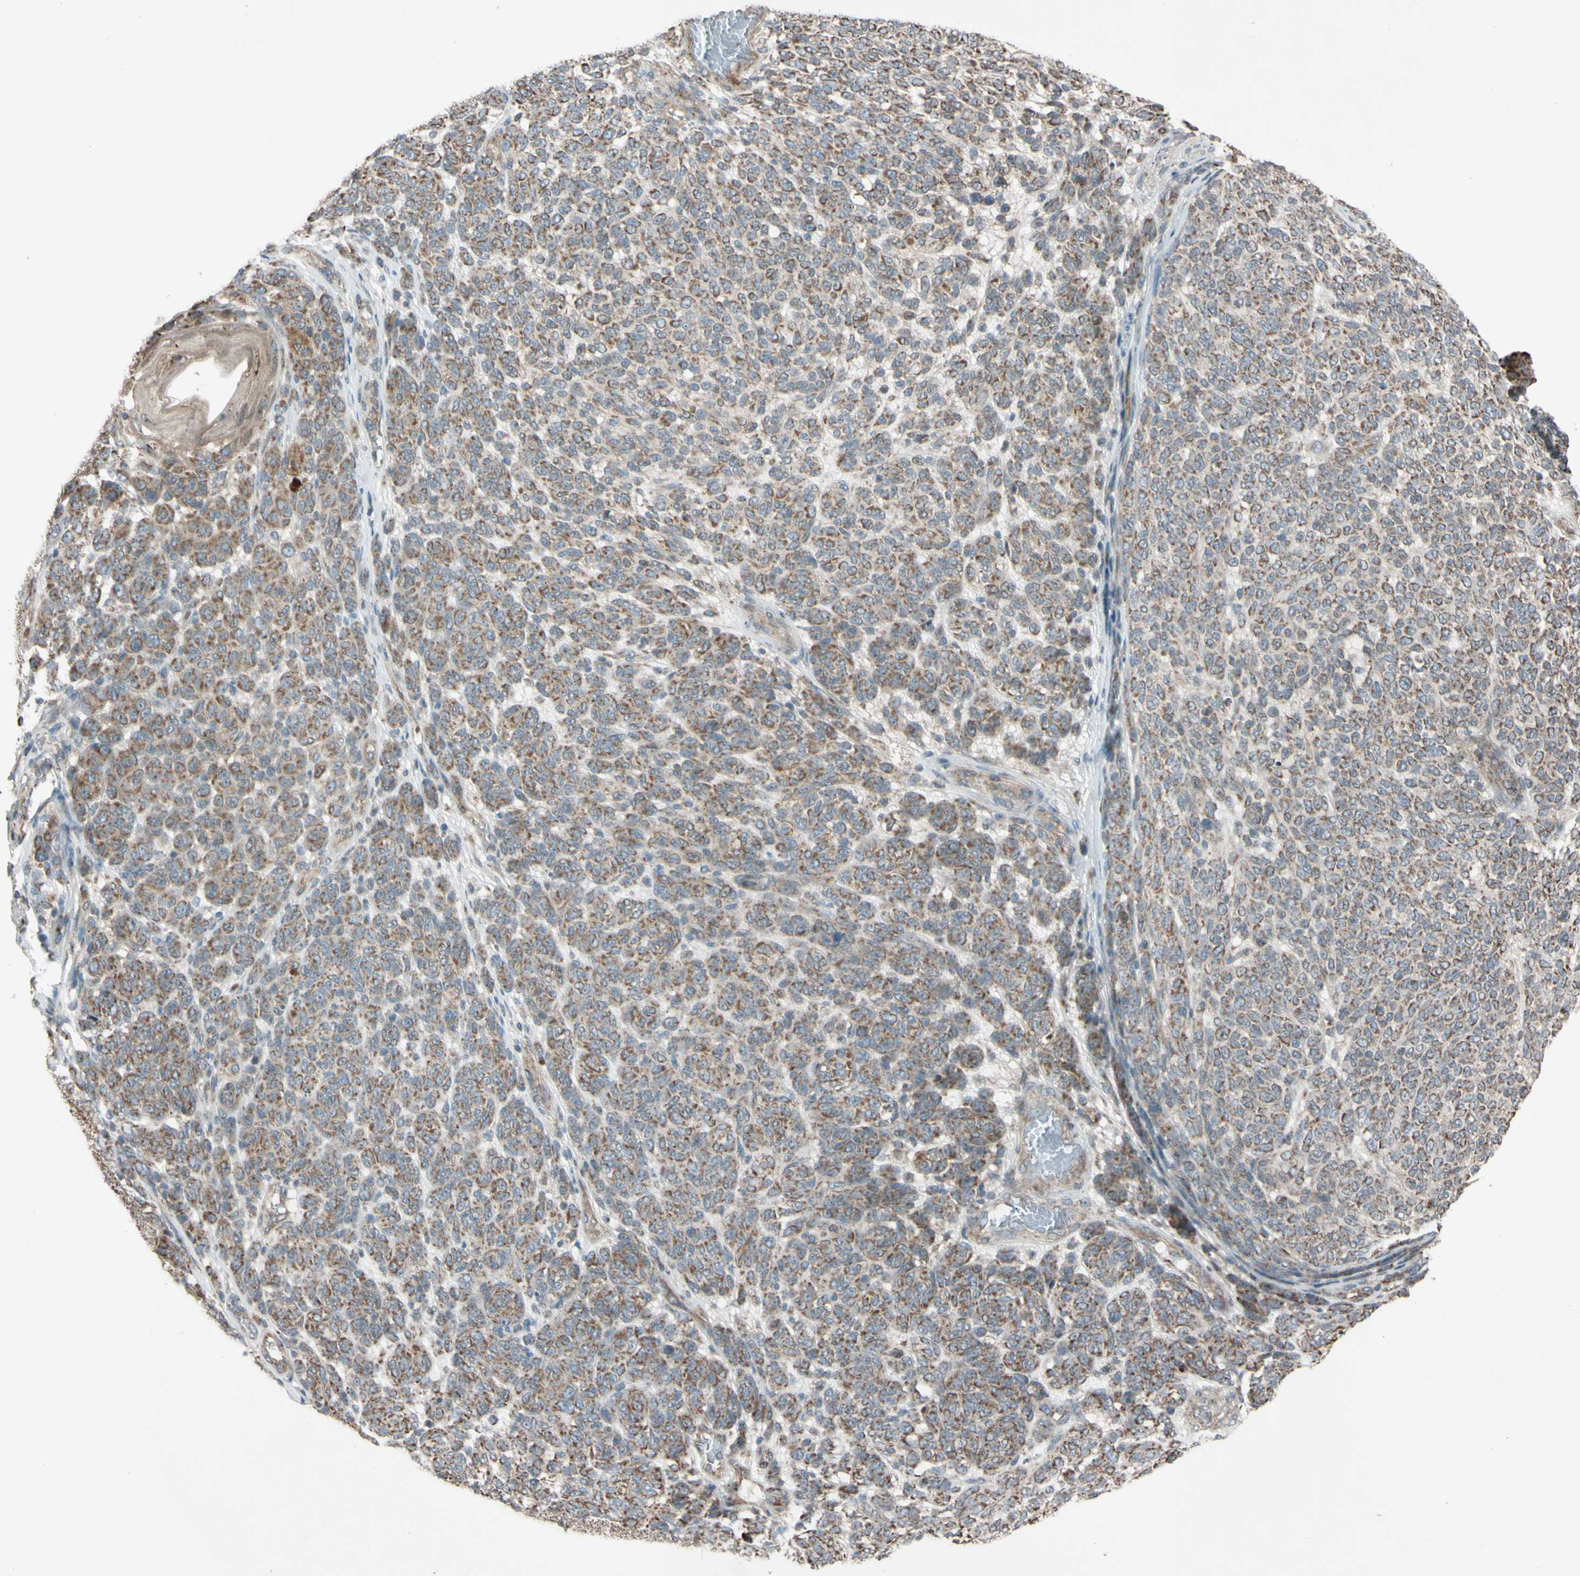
{"staining": {"intensity": "moderate", "quantity": ">75%", "location": "cytoplasmic/membranous"}, "tissue": "melanoma", "cell_type": "Tumor cells", "image_type": "cancer", "snomed": [{"axis": "morphology", "description": "Malignant melanoma, NOS"}, {"axis": "topography", "description": "Skin"}], "caption": "IHC (DAB (3,3'-diaminobenzidine)) staining of malignant melanoma reveals moderate cytoplasmic/membranous protein positivity in about >75% of tumor cells.", "gene": "ACOT8", "patient": {"sex": "male", "age": 59}}